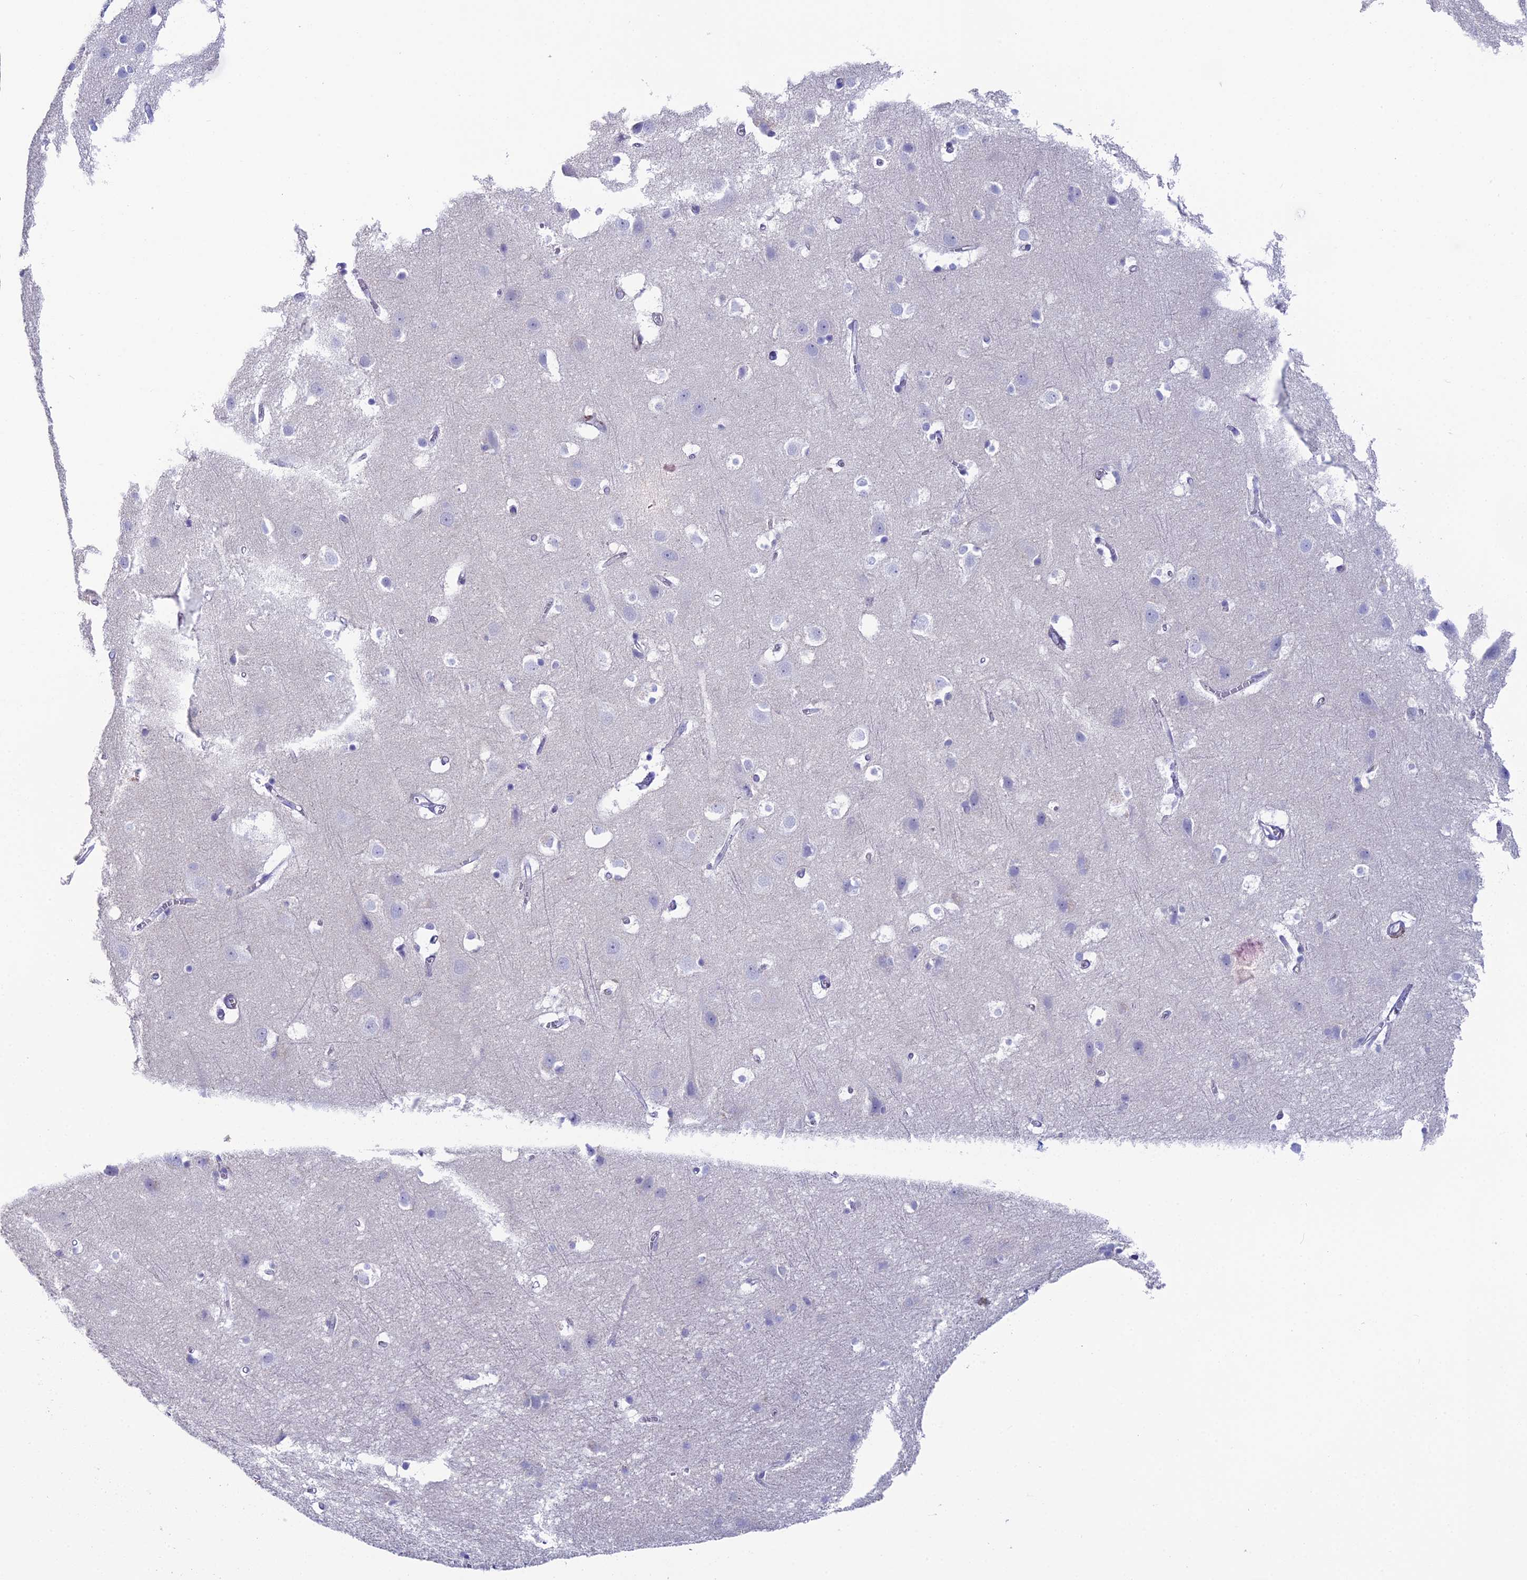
{"staining": {"intensity": "negative", "quantity": "none", "location": "none"}, "tissue": "cerebral cortex", "cell_type": "Endothelial cells", "image_type": "normal", "snomed": [{"axis": "morphology", "description": "Normal tissue, NOS"}, {"axis": "topography", "description": "Cerebral cortex"}], "caption": "An immunohistochemistry (IHC) micrograph of benign cerebral cortex is shown. There is no staining in endothelial cells of cerebral cortex. (DAB (3,3'-diaminobenzidine) immunohistochemistry (IHC), high magnification).", "gene": "ACE", "patient": {"sex": "male", "age": 54}}